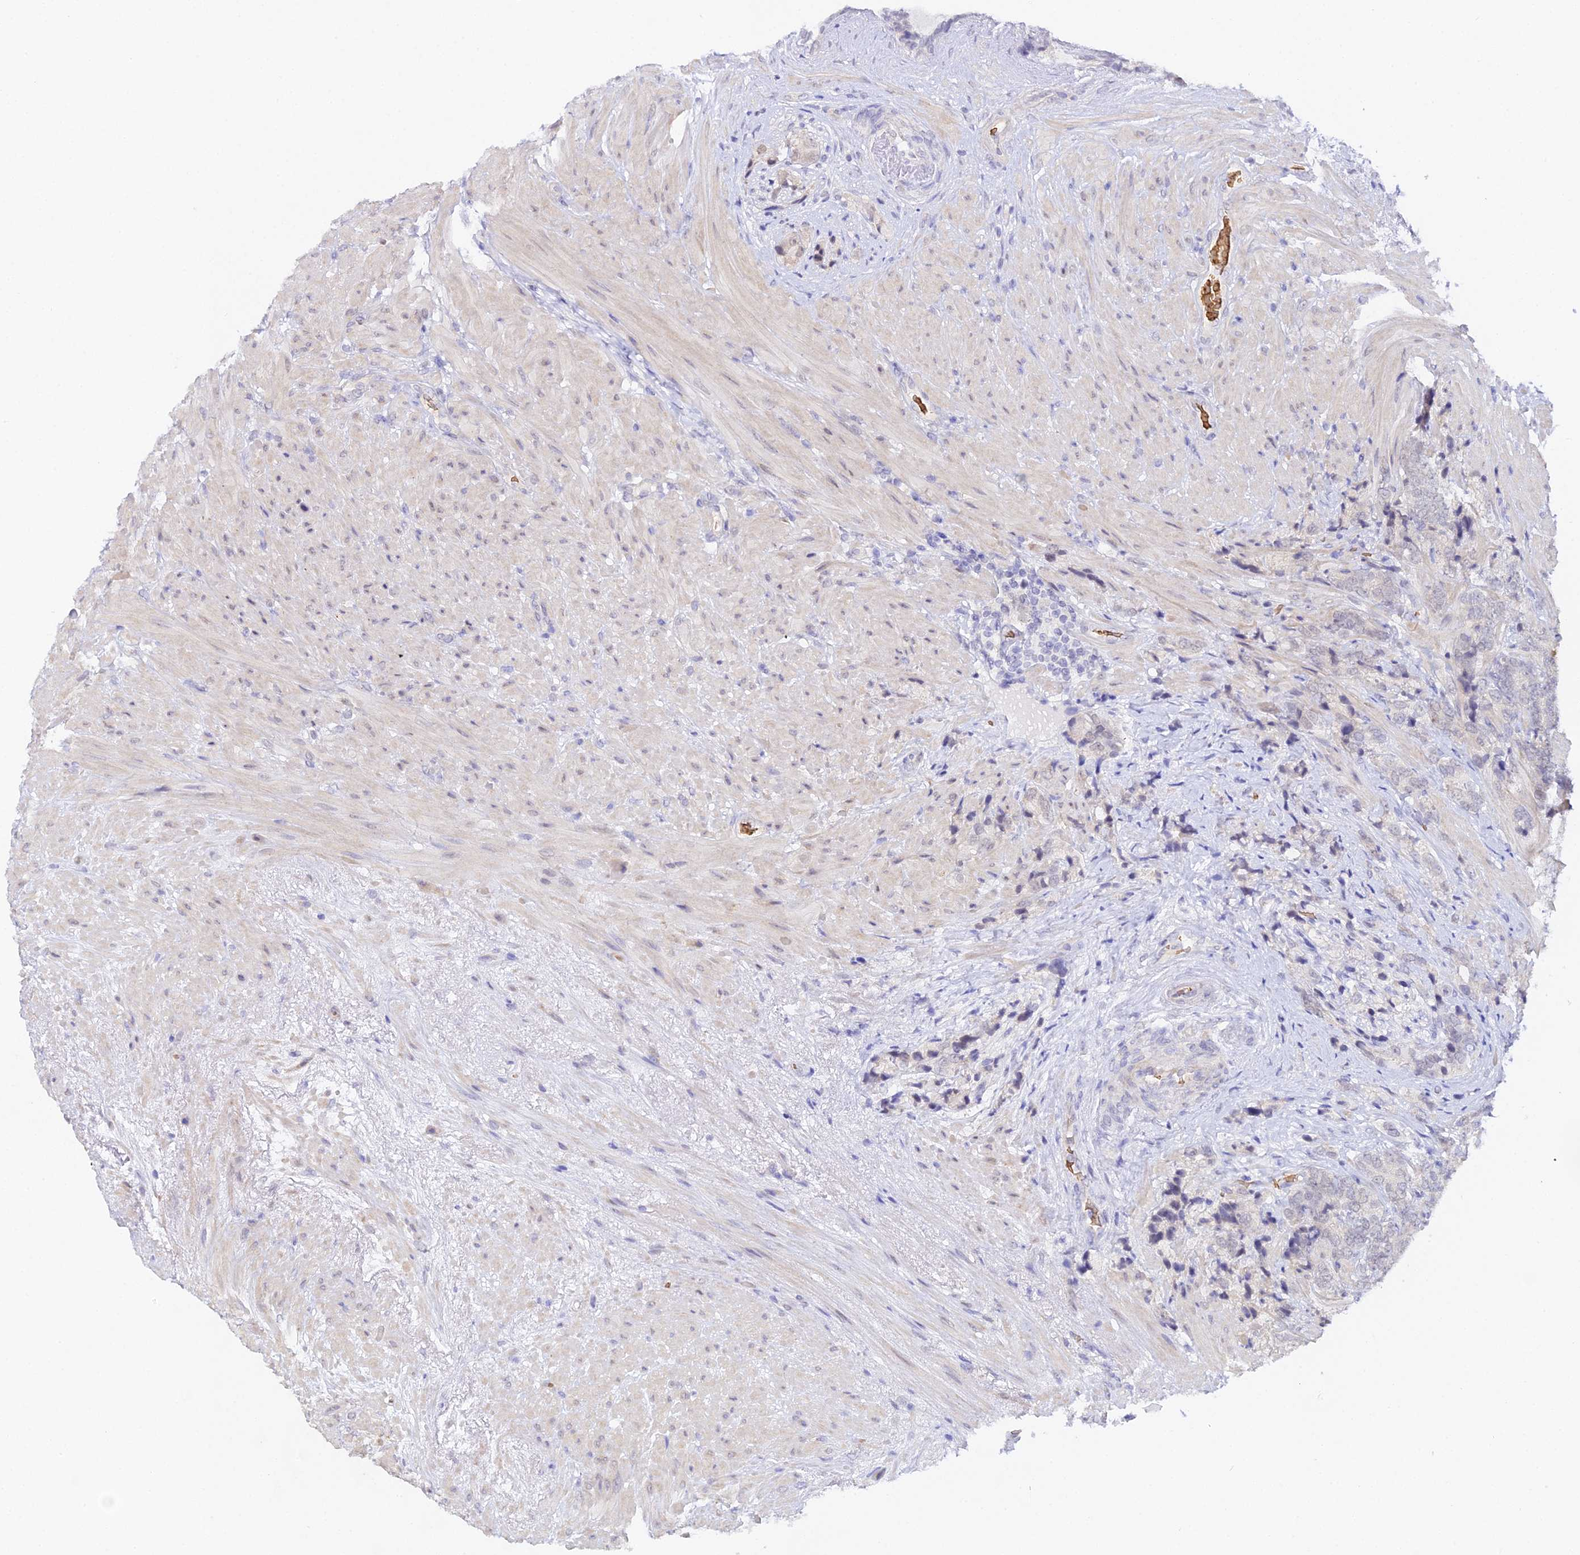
{"staining": {"intensity": "negative", "quantity": "none", "location": "none"}, "tissue": "prostate cancer", "cell_type": "Tumor cells", "image_type": "cancer", "snomed": [{"axis": "morphology", "description": "Adenocarcinoma, High grade"}, {"axis": "topography", "description": "Prostate"}], "caption": "This is an immunohistochemistry (IHC) histopathology image of prostate adenocarcinoma (high-grade). There is no positivity in tumor cells.", "gene": "CFAP45", "patient": {"sex": "male", "age": 74}}